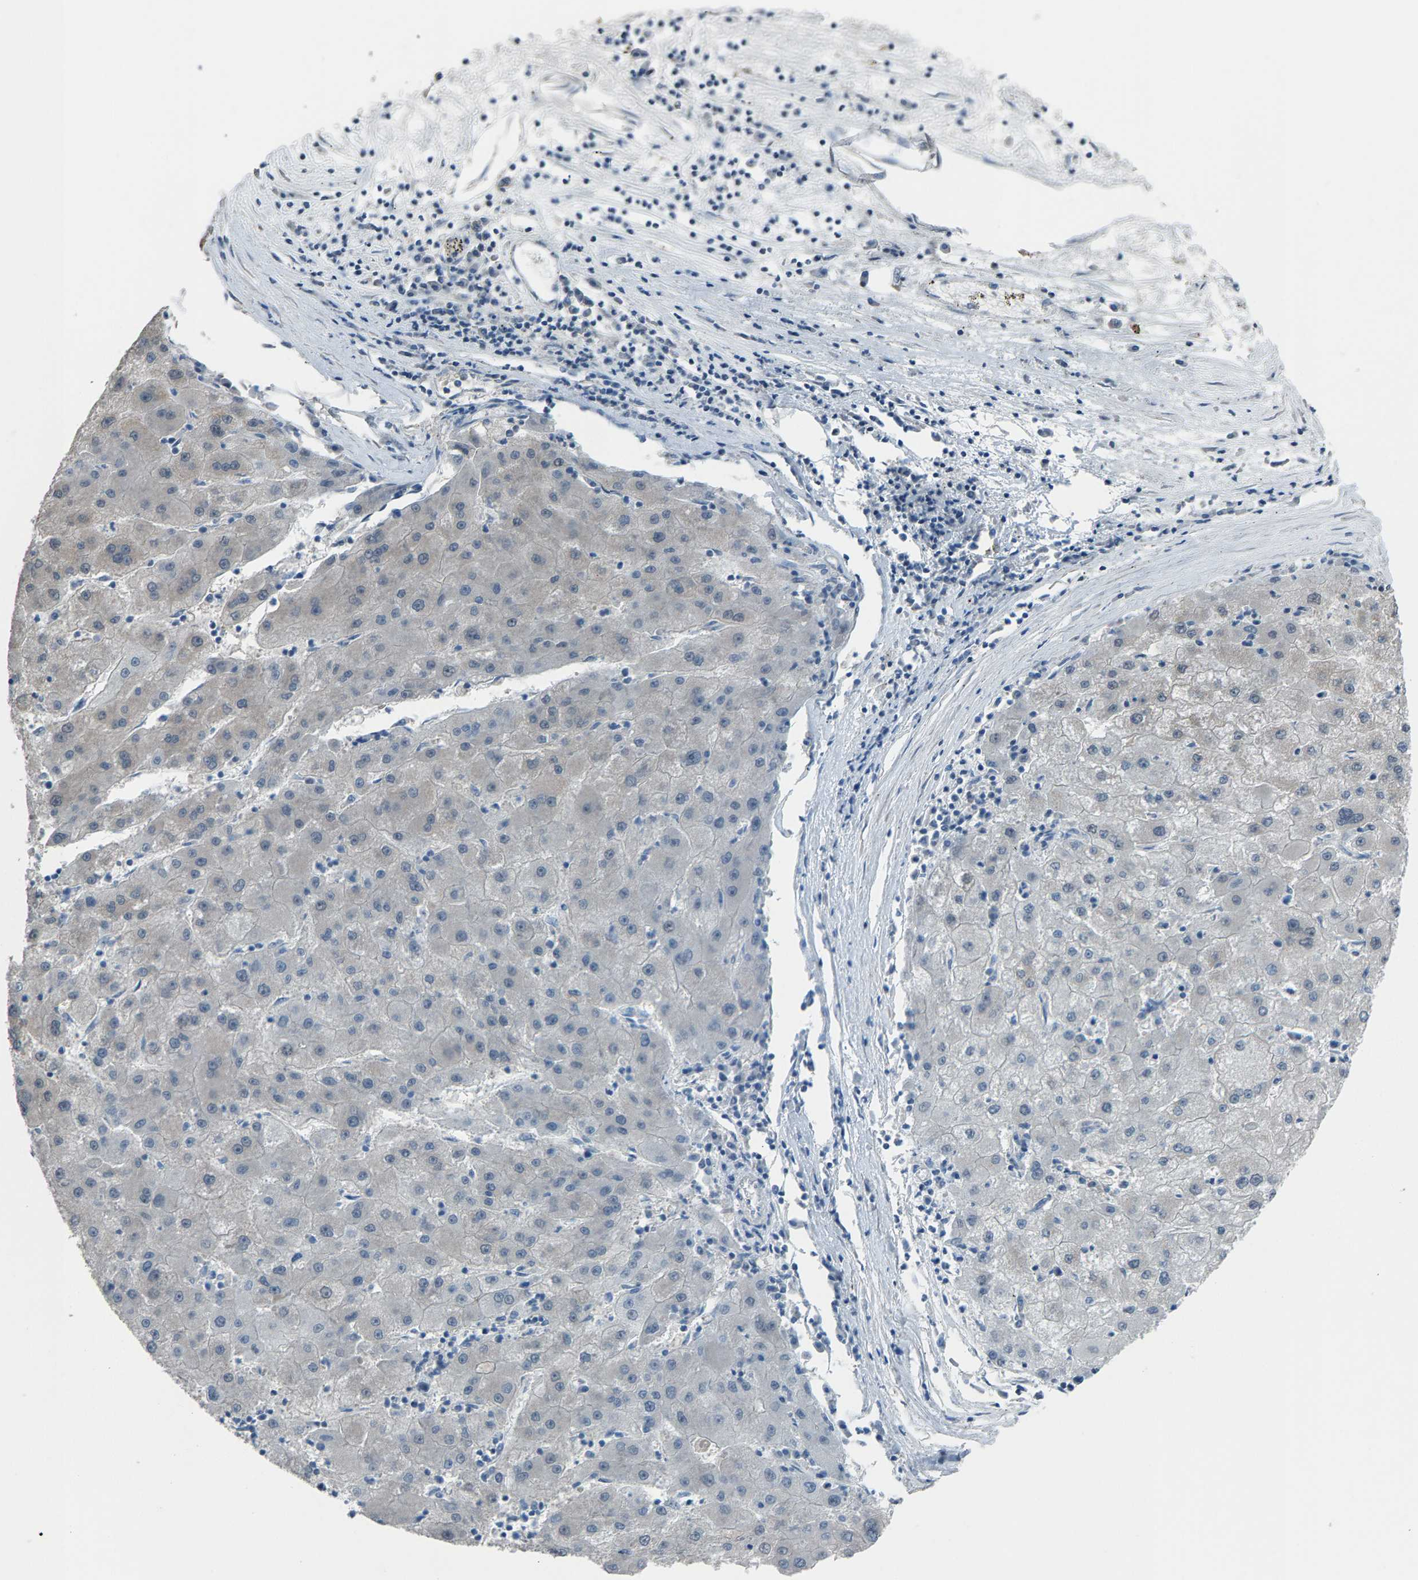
{"staining": {"intensity": "weak", "quantity": "<25%", "location": "cytoplasmic/membranous"}, "tissue": "liver cancer", "cell_type": "Tumor cells", "image_type": "cancer", "snomed": [{"axis": "morphology", "description": "Carcinoma, Hepatocellular, NOS"}, {"axis": "topography", "description": "Liver"}], "caption": "The histopathology image exhibits no staining of tumor cells in hepatocellular carcinoma (liver). Brightfield microscopy of immunohistochemistry stained with DAB (3,3'-diaminobenzidine) (brown) and hematoxylin (blue), captured at high magnification.", "gene": "ZNF276", "patient": {"sex": "male", "age": 72}}